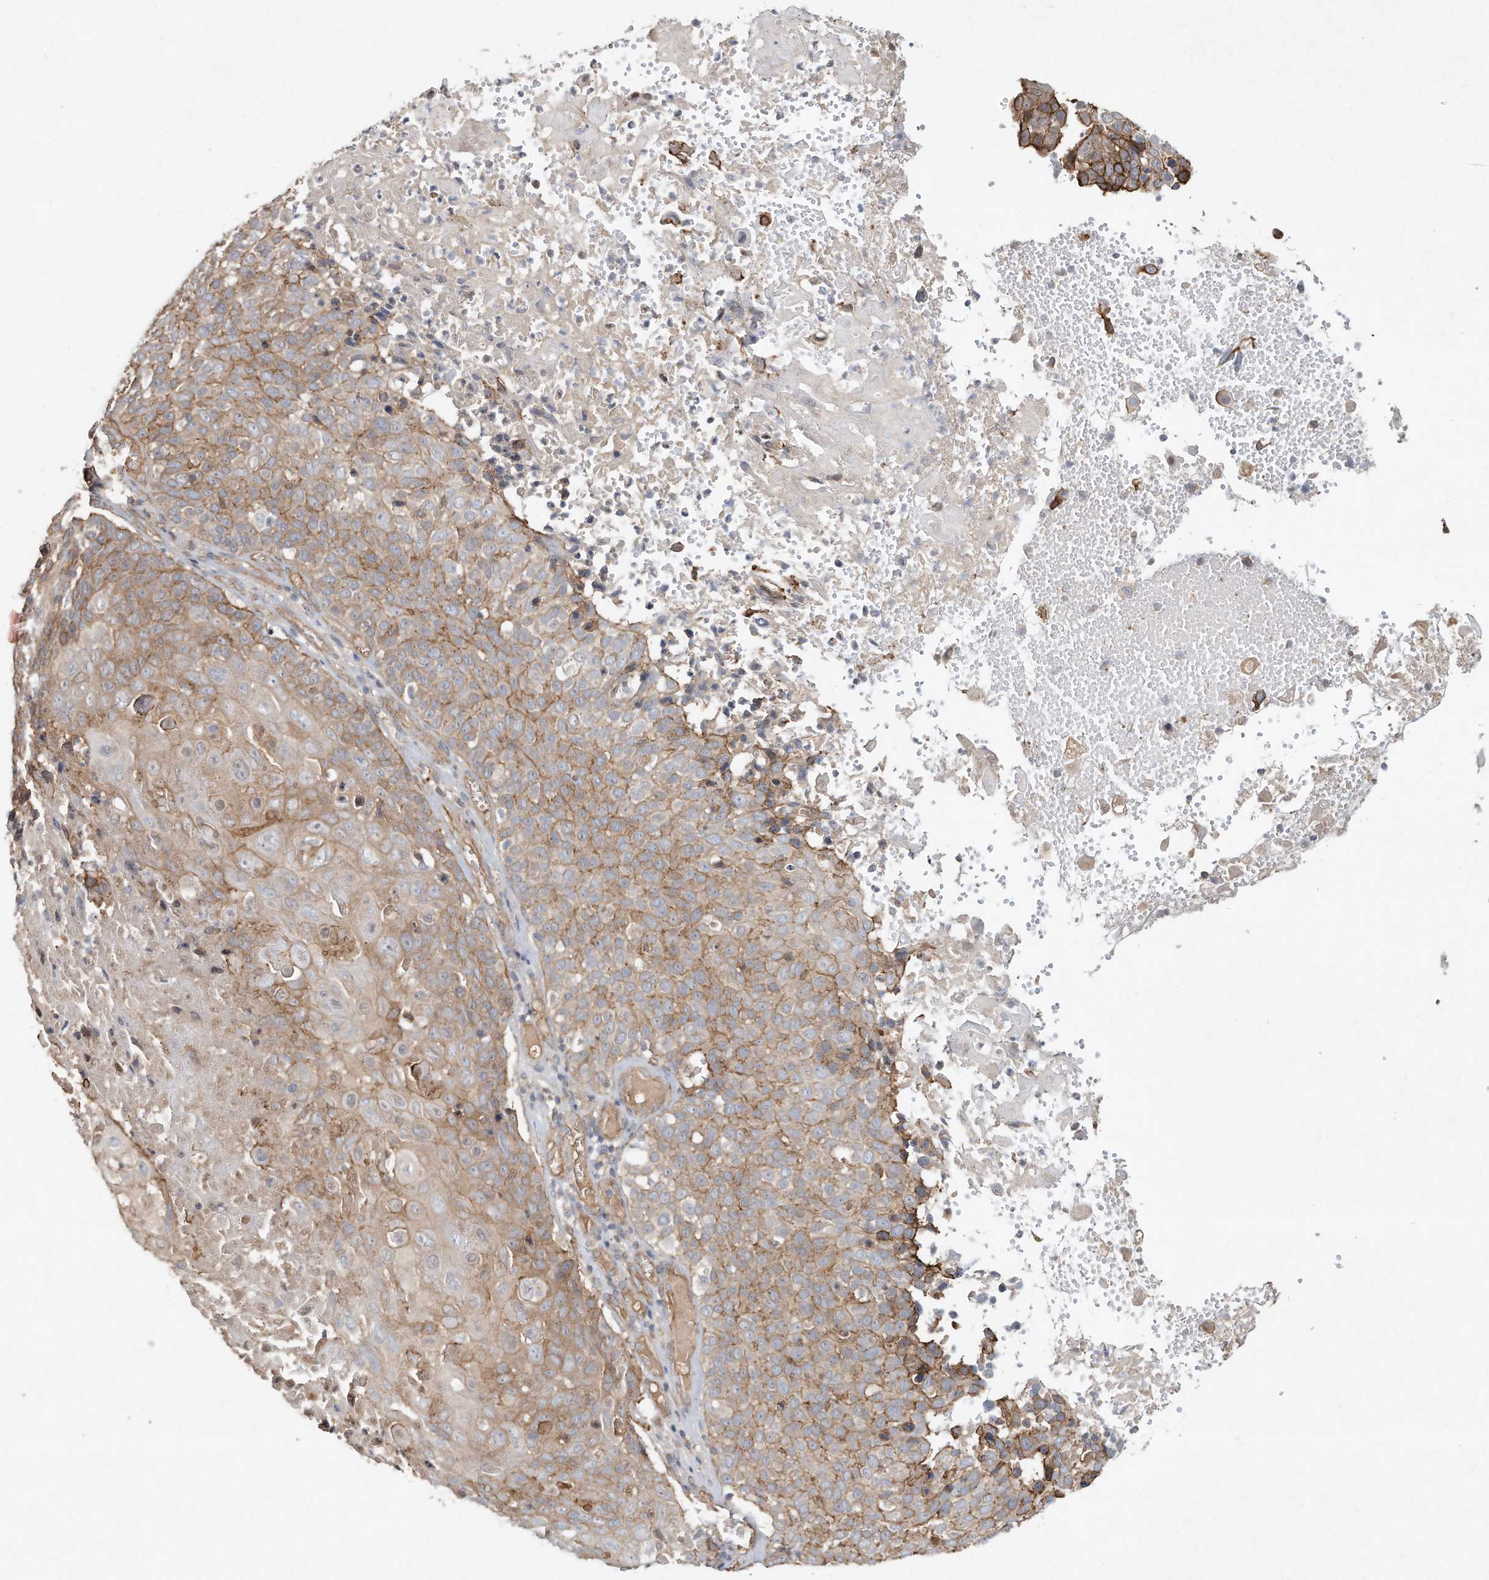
{"staining": {"intensity": "moderate", "quantity": ">75%", "location": "cytoplasmic/membranous"}, "tissue": "cervical cancer", "cell_type": "Tumor cells", "image_type": "cancer", "snomed": [{"axis": "morphology", "description": "Squamous cell carcinoma, NOS"}, {"axis": "topography", "description": "Cervix"}], "caption": "Moderate cytoplasmic/membranous positivity is seen in about >75% of tumor cells in cervical cancer (squamous cell carcinoma).", "gene": "HTR5A", "patient": {"sex": "female", "age": 74}}